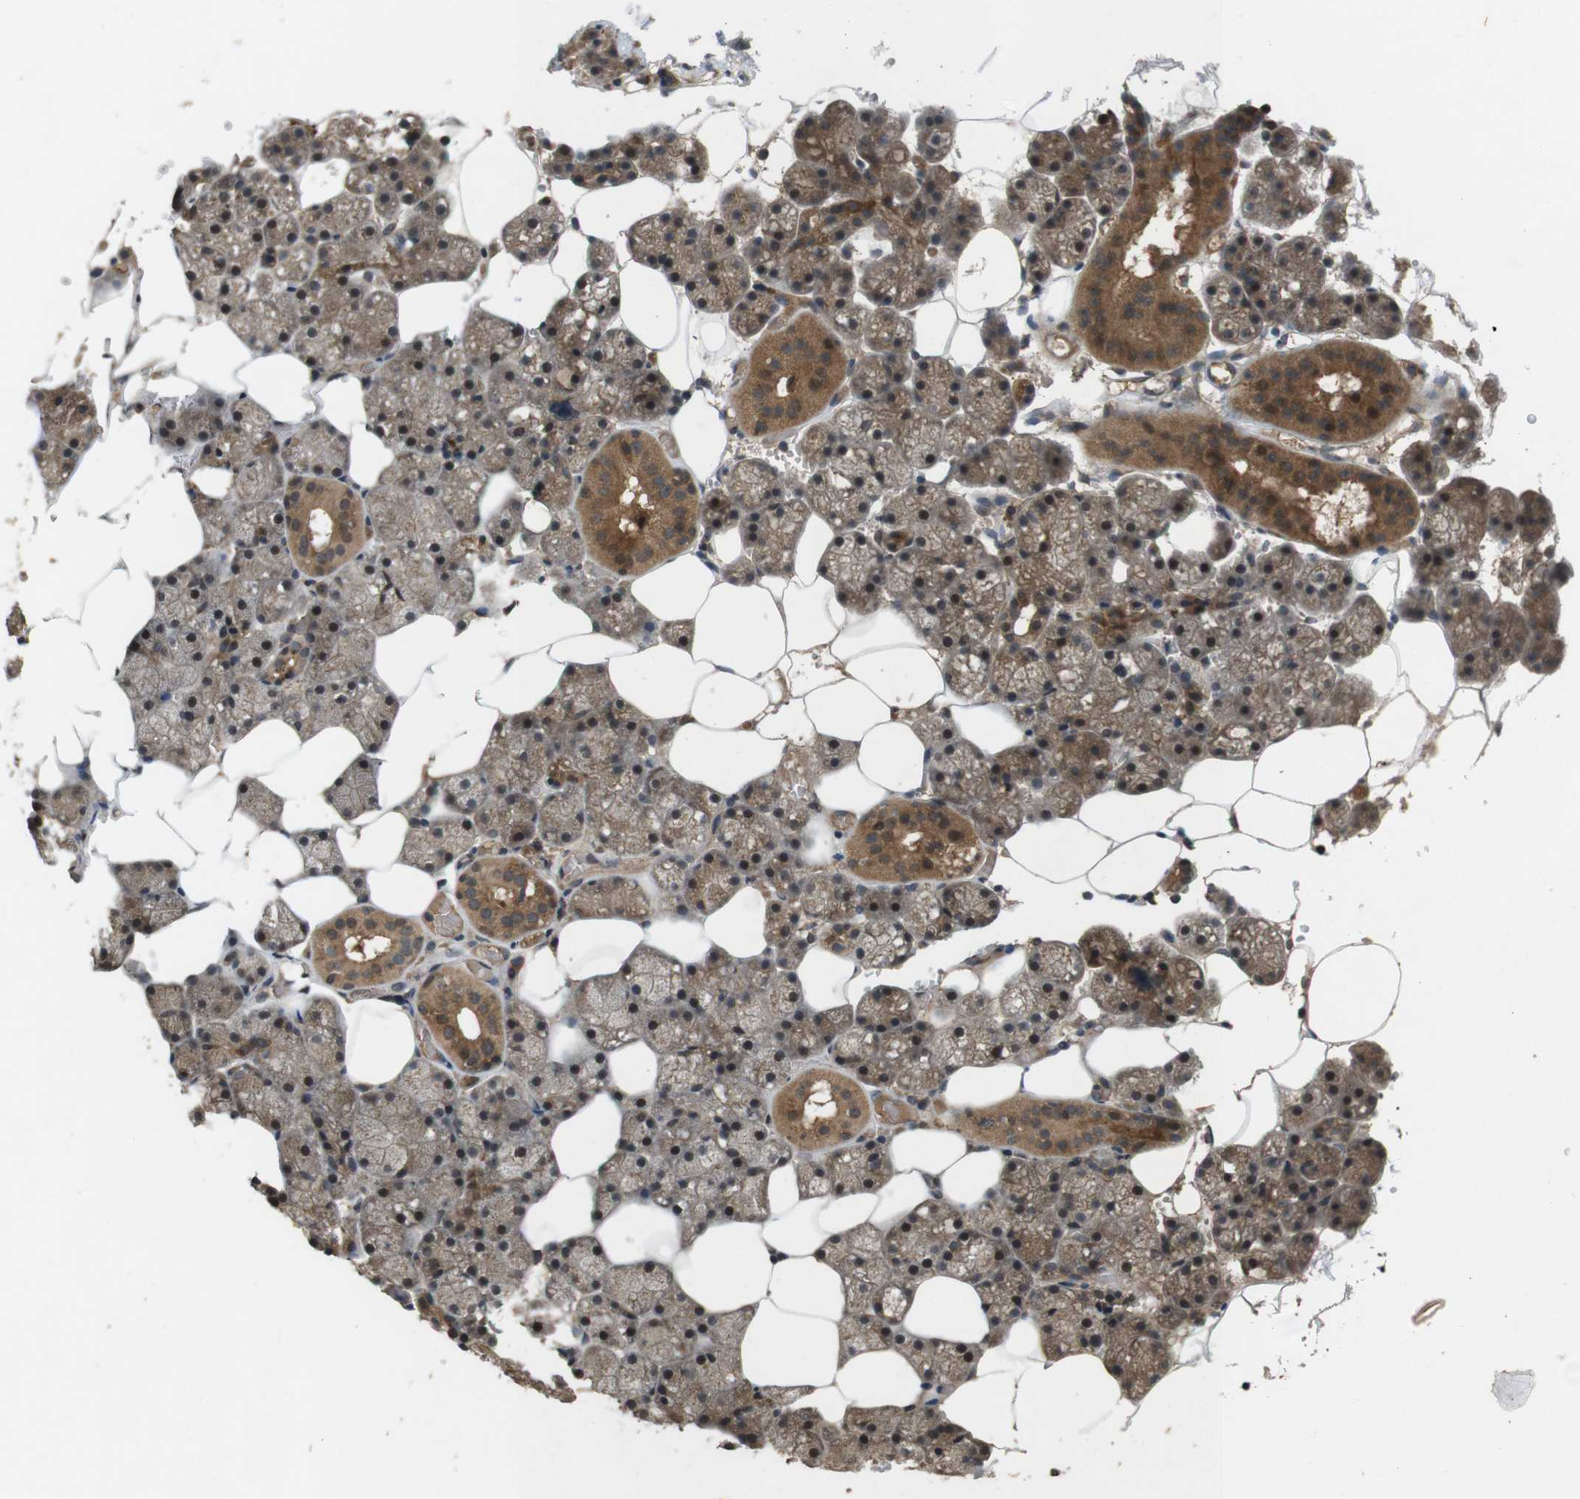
{"staining": {"intensity": "moderate", "quantity": ">75%", "location": "cytoplasmic/membranous,nuclear"}, "tissue": "salivary gland", "cell_type": "Glandular cells", "image_type": "normal", "snomed": [{"axis": "morphology", "description": "Normal tissue, NOS"}, {"axis": "topography", "description": "Salivary gland"}], "caption": "About >75% of glandular cells in normal salivary gland reveal moderate cytoplasmic/membranous,nuclear protein staining as visualized by brown immunohistochemical staining.", "gene": "NFKBIE", "patient": {"sex": "male", "age": 62}}